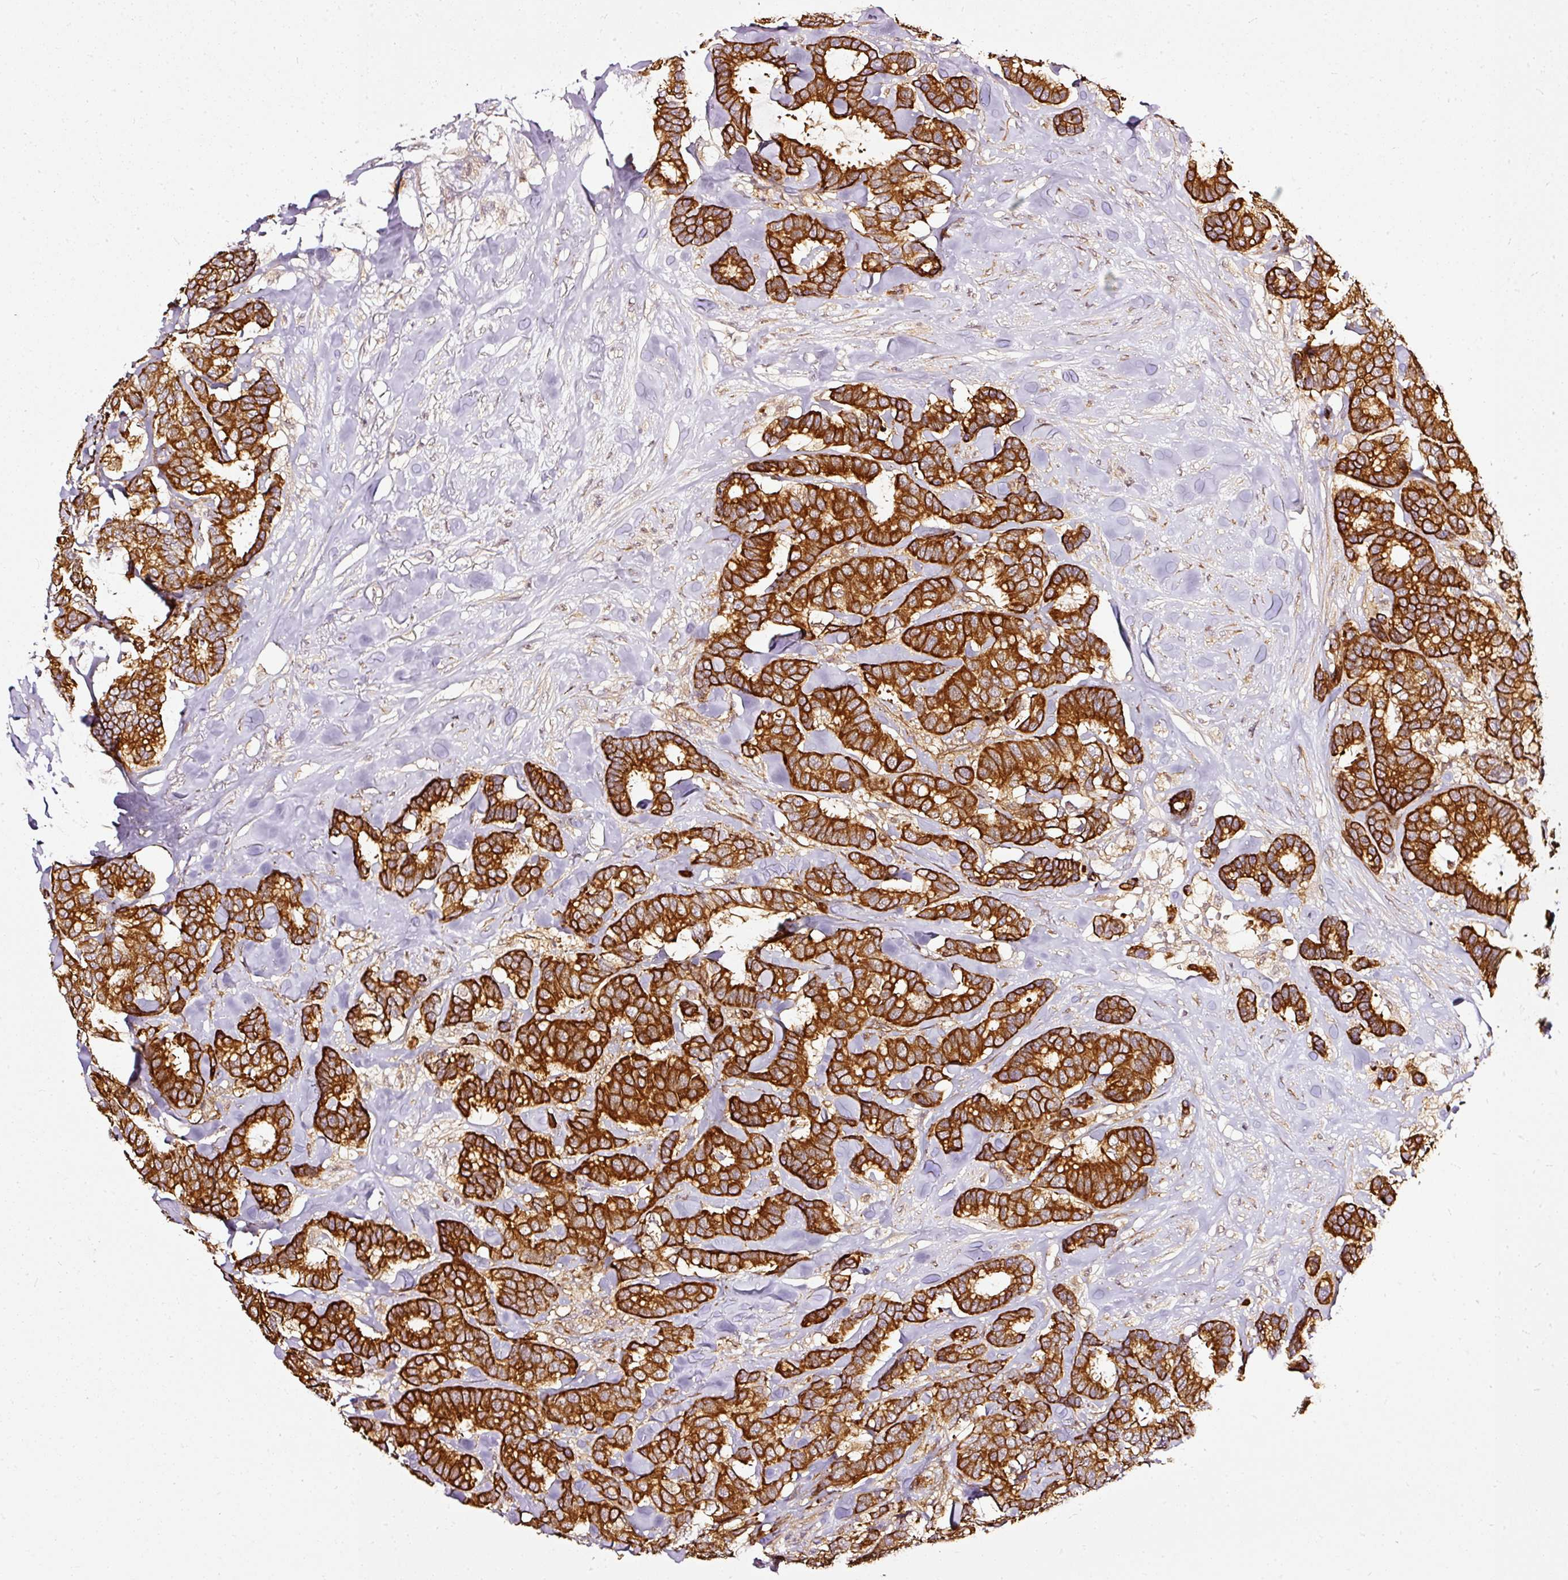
{"staining": {"intensity": "strong", "quantity": ">75%", "location": "cytoplasmic/membranous"}, "tissue": "breast cancer", "cell_type": "Tumor cells", "image_type": "cancer", "snomed": [{"axis": "morphology", "description": "Normal tissue, NOS"}, {"axis": "morphology", "description": "Duct carcinoma"}, {"axis": "topography", "description": "Breast"}], "caption": "This micrograph exhibits immunohistochemistry staining of invasive ductal carcinoma (breast), with high strong cytoplasmic/membranous positivity in approximately >75% of tumor cells.", "gene": "MIF4GD", "patient": {"sex": "female", "age": 87}}